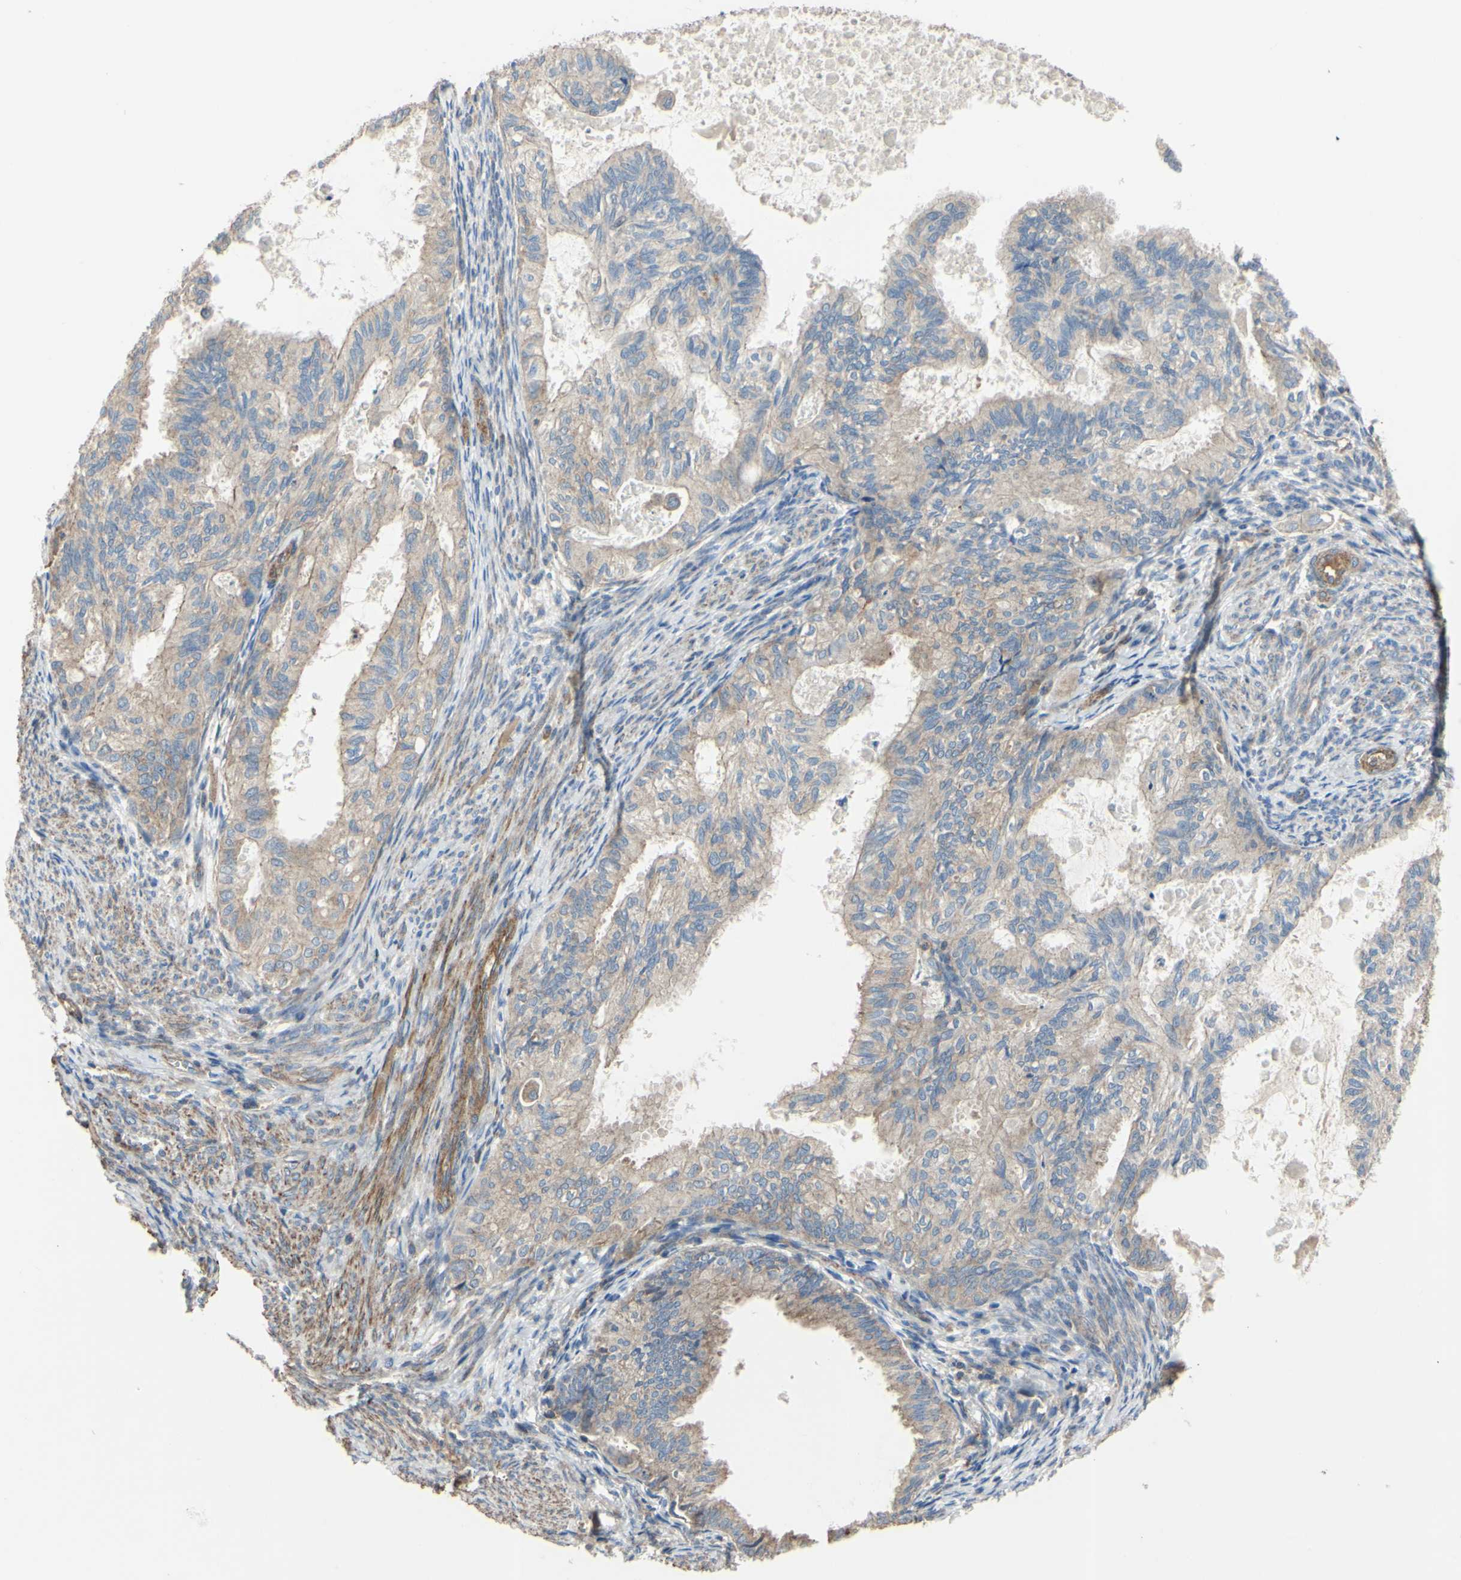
{"staining": {"intensity": "moderate", "quantity": ">75%", "location": "cytoplasmic/membranous"}, "tissue": "cervical cancer", "cell_type": "Tumor cells", "image_type": "cancer", "snomed": [{"axis": "morphology", "description": "Normal tissue, NOS"}, {"axis": "morphology", "description": "Adenocarcinoma, NOS"}, {"axis": "topography", "description": "Cervix"}, {"axis": "topography", "description": "Endometrium"}], "caption": "Cervical adenocarcinoma stained for a protein exhibits moderate cytoplasmic/membranous positivity in tumor cells.", "gene": "BECN1", "patient": {"sex": "female", "age": 86}}